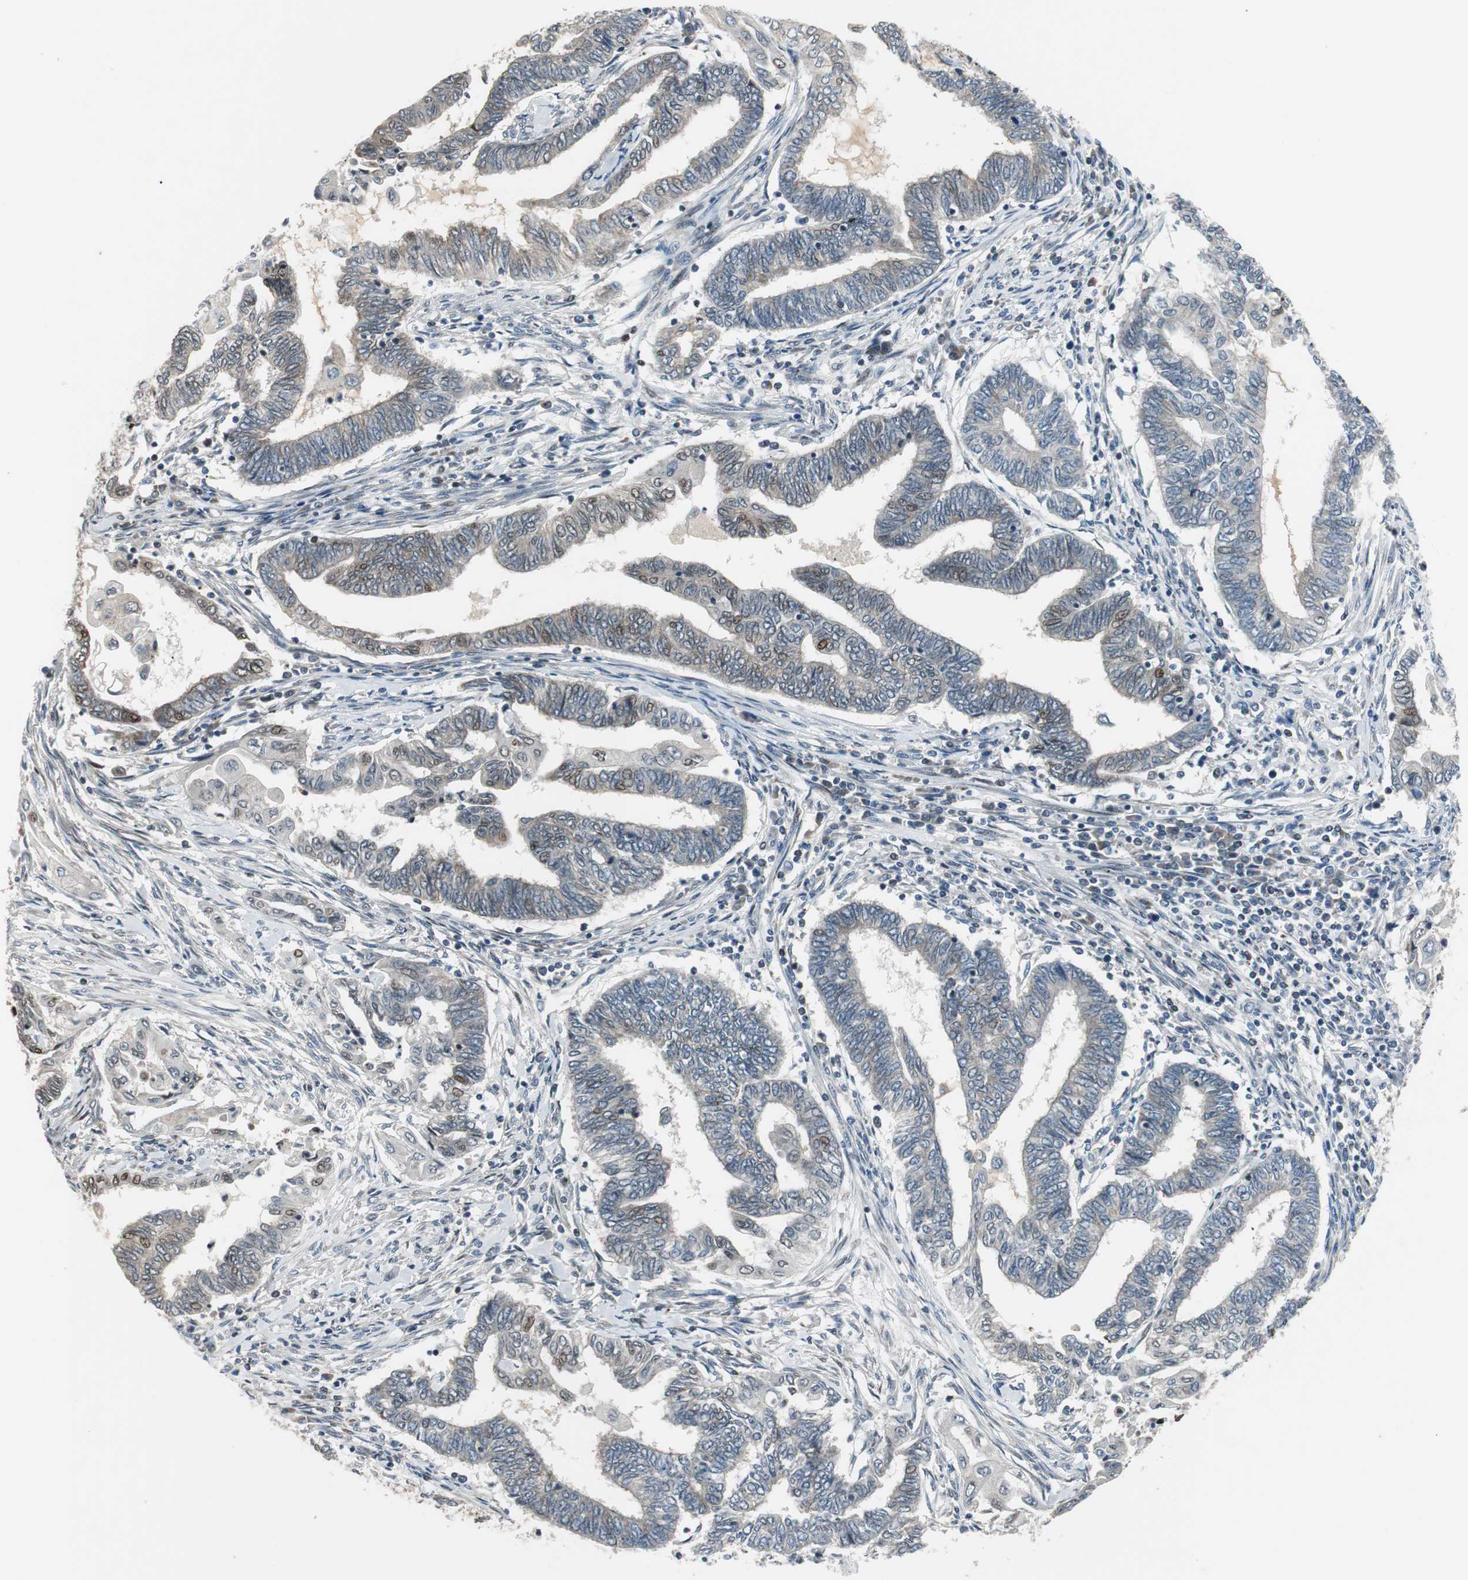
{"staining": {"intensity": "moderate", "quantity": "<25%", "location": "nuclear"}, "tissue": "endometrial cancer", "cell_type": "Tumor cells", "image_type": "cancer", "snomed": [{"axis": "morphology", "description": "Adenocarcinoma, NOS"}, {"axis": "topography", "description": "Uterus"}, {"axis": "topography", "description": "Endometrium"}], "caption": "Endometrial adenocarcinoma was stained to show a protein in brown. There is low levels of moderate nuclear staining in approximately <25% of tumor cells.", "gene": "AJUBA", "patient": {"sex": "female", "age": 70}}